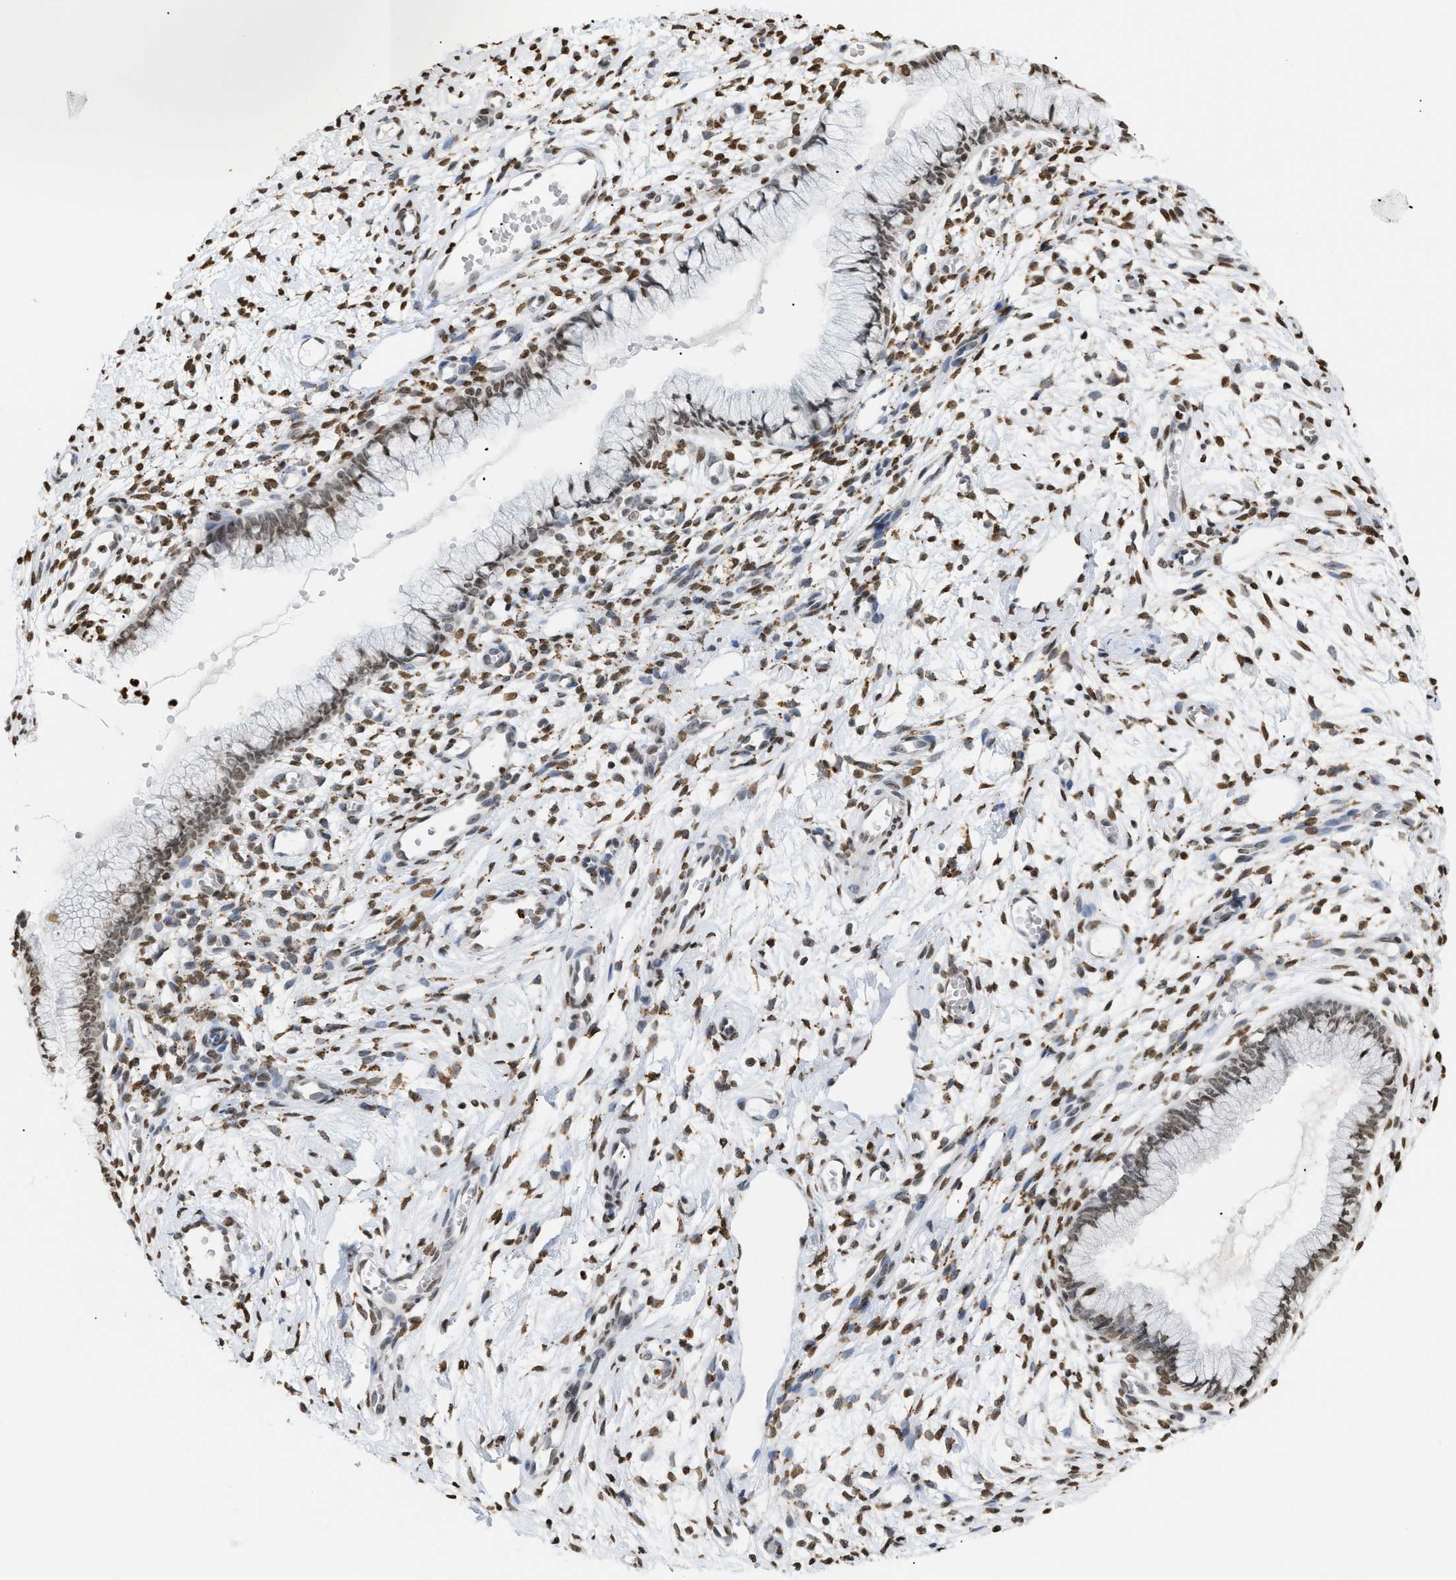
{"staining": {"intensity": "moderate", "quantity": ">75%", "location": "nuclear"}, "tissue": "cervix", "cell_type": "Glandular cells", "image_type": "normal", "snomed": [{"axis": "morphology", "description": "Normal tissue, NOS"}, {"axis": "topography", "description": "Cervix"}], "caption": "Immunohistochemical staining of benign cervix displays medium levels of moderate nuclear positivity in about >75% of glandular cells.", "gene": "HMGN2", "patient": {"sex": "female", "age": 65}}